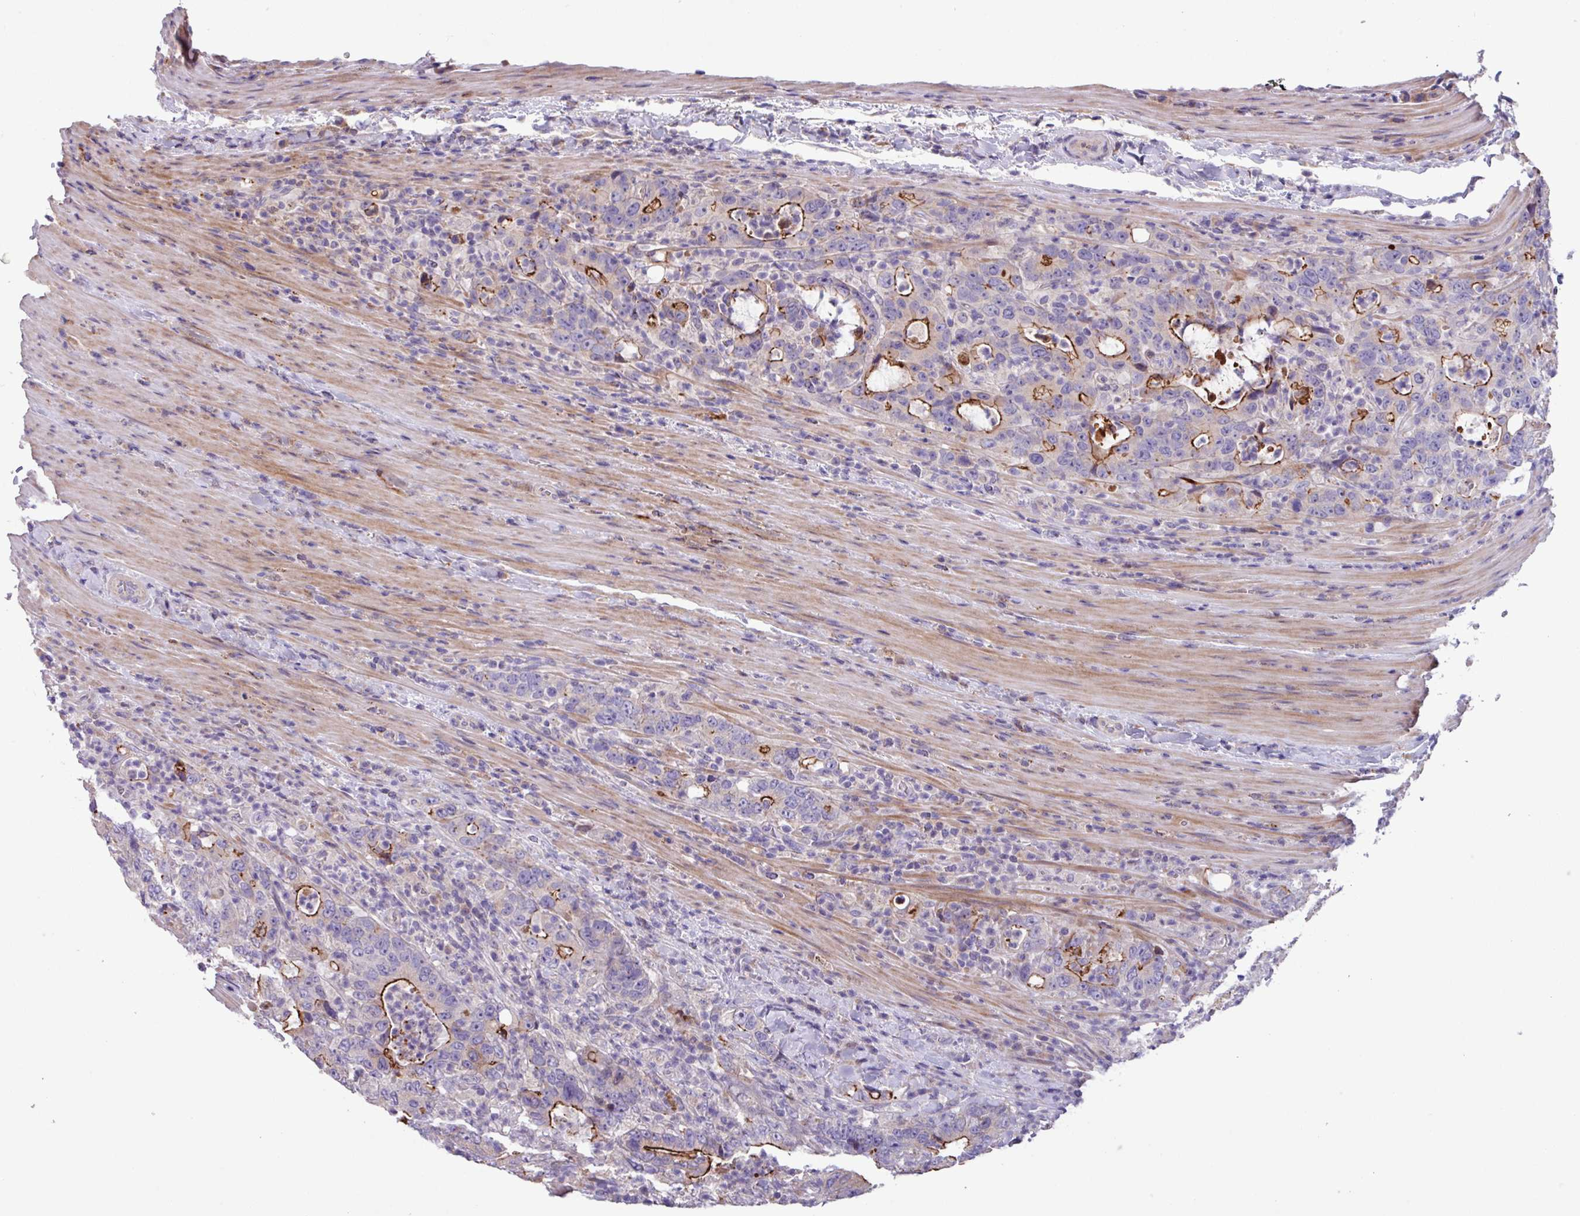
{"staining": {"intensity": "strong", "quantity": "<25%", "location": "cytoplasmic/membranous"}, "tissue": "colorectal cancer", "cell_type": "Tumor cells", "image_type": "cancer", "snomed": [{"axis": "morphology", "description": "Adenocarcinoma, NOS"}, {"axis": "topography", "description": "Colon"}], "caption": "Immunohistochemistry (DAB) staining of human colorectal adenocarcinoma demonstrates strong cytoplasmic/membranous protein expression in approximately <25% of tumor cells.", "gene": "IQCJ", "patient": {"sex": "female", "age": 75}}